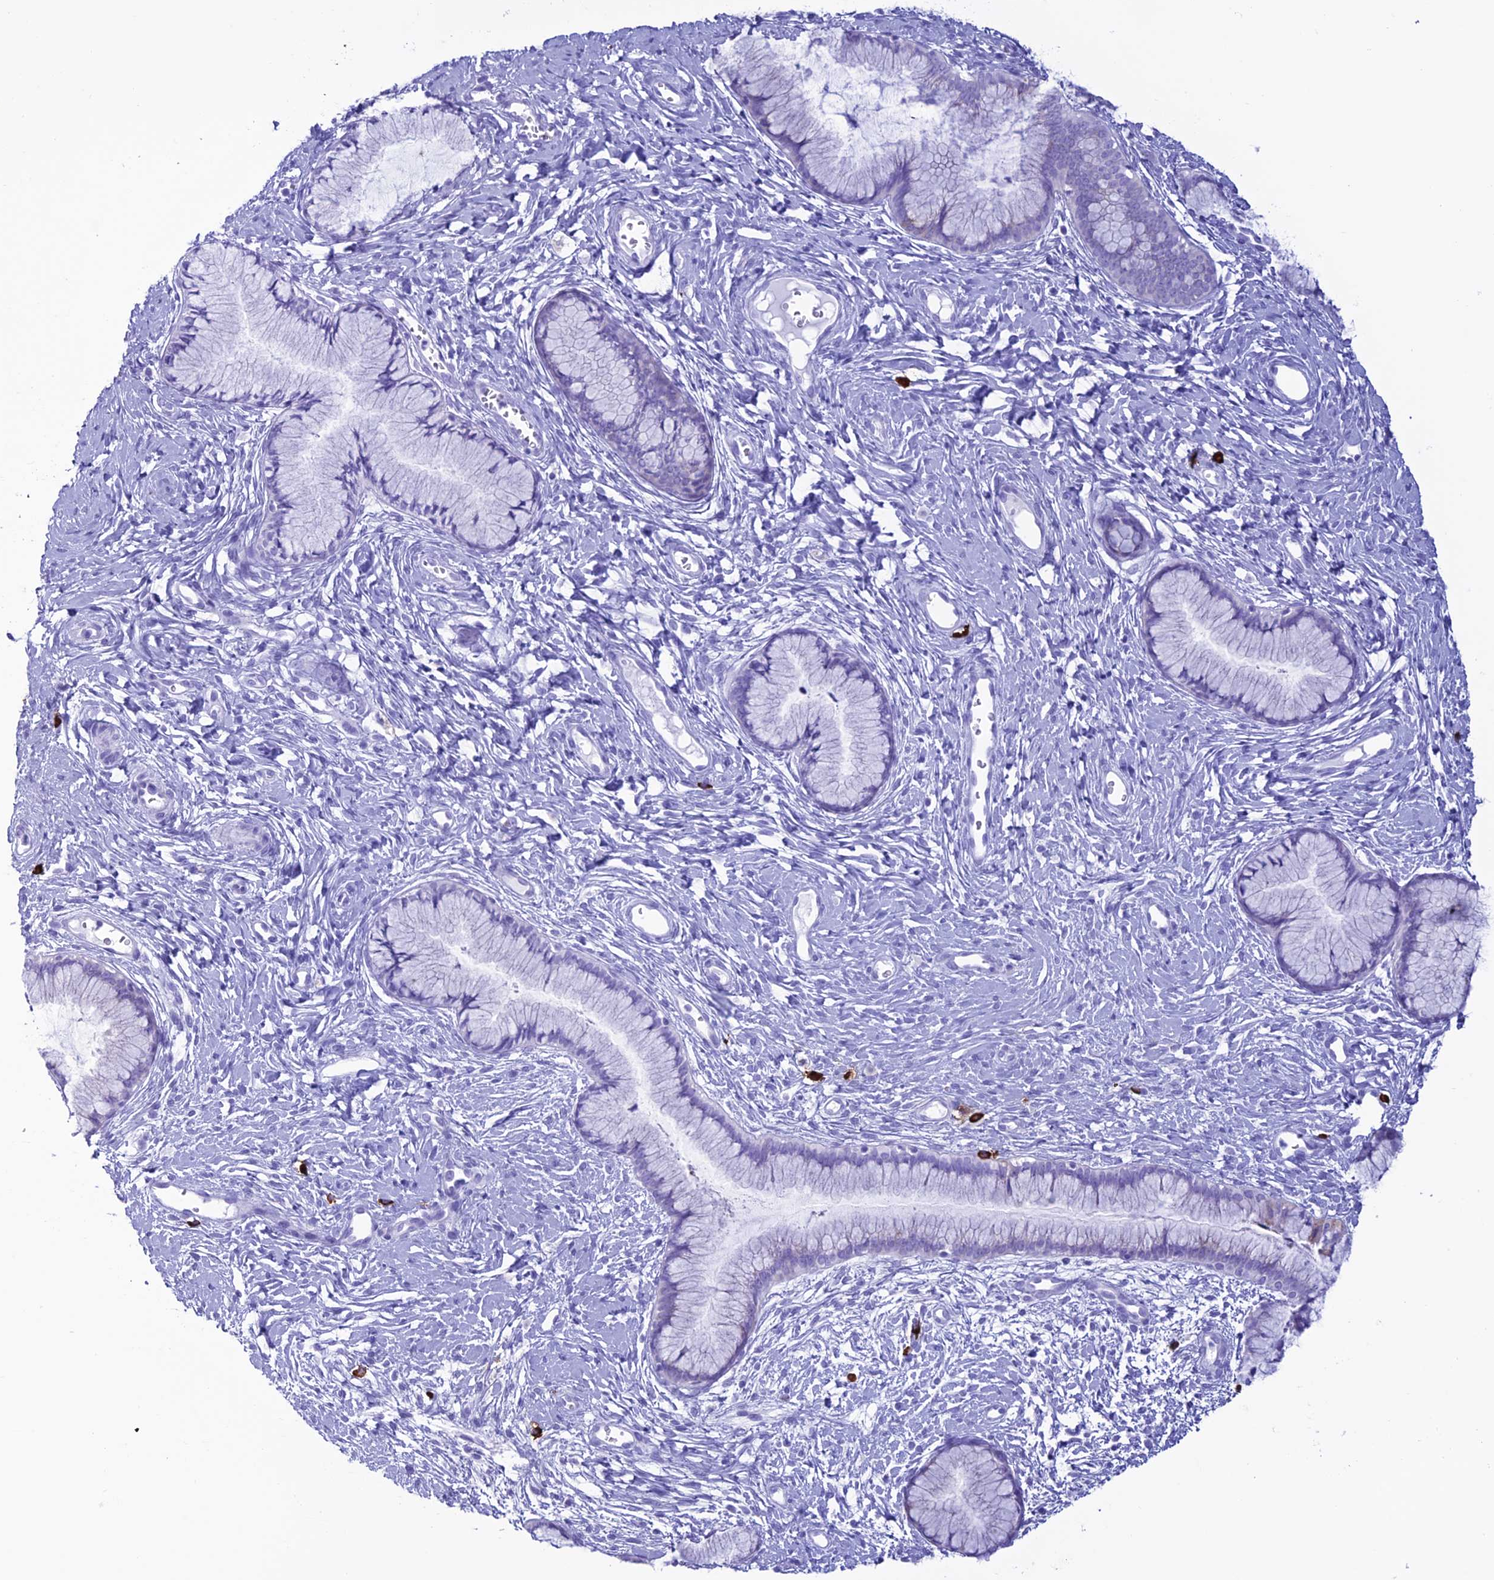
{"staining": {"intensity": "negative", "quantity": "none", "location": "none"}, "tissue": "cervix", "cell_type": "Glandular cells", "image_type": "normal", "snomed": [{"axis": "morphology", "description": "Normal tissue, NOS"}, {"axis": "topography", "description": "Cervix"}], "caption": "Glandular cells are negative for brown protein staining in benign cervix. (DAB immunohistochemistry, high magnification).", "gene": "MZB1", "patient": {"sex": "female", "age": 42}}